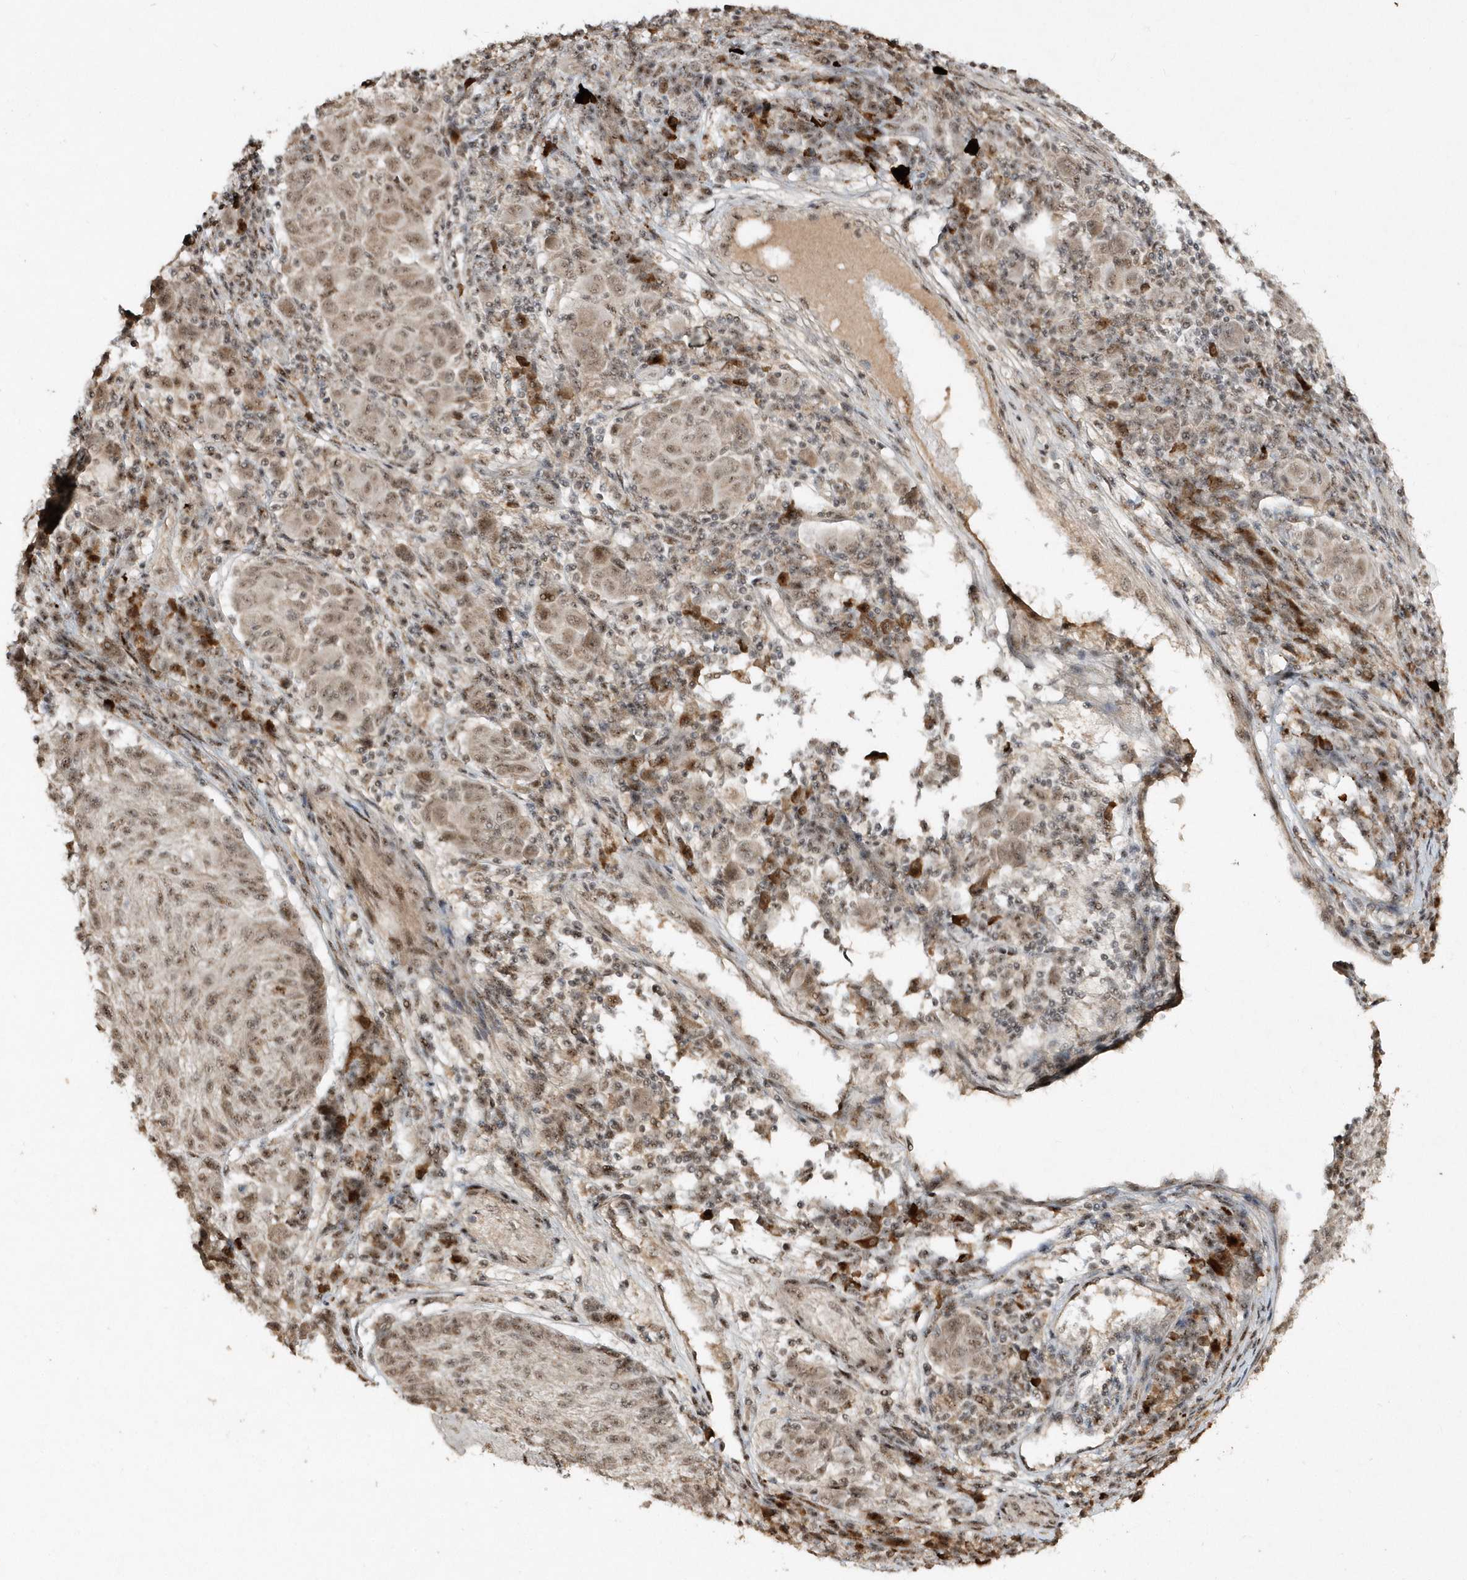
{"staining": {"intensity": "moderate", "quantity": ">75%", "location": "nuclear"}, "tissue": "melanoma", "cell_type": "Tumor cells", "image_type": "cancer", "snomed": [{"axis": "morphology", "description": "Malignant melanoma, NOS"}, {"axis": "topography", "description": "Skin"}], "caption": "The immunohistochemical stain labels moderate nuclear staining in tumor cells of melanoma tissue.", "gene": "POLR3B", "patient": {"sex": "male", "age": 53}}